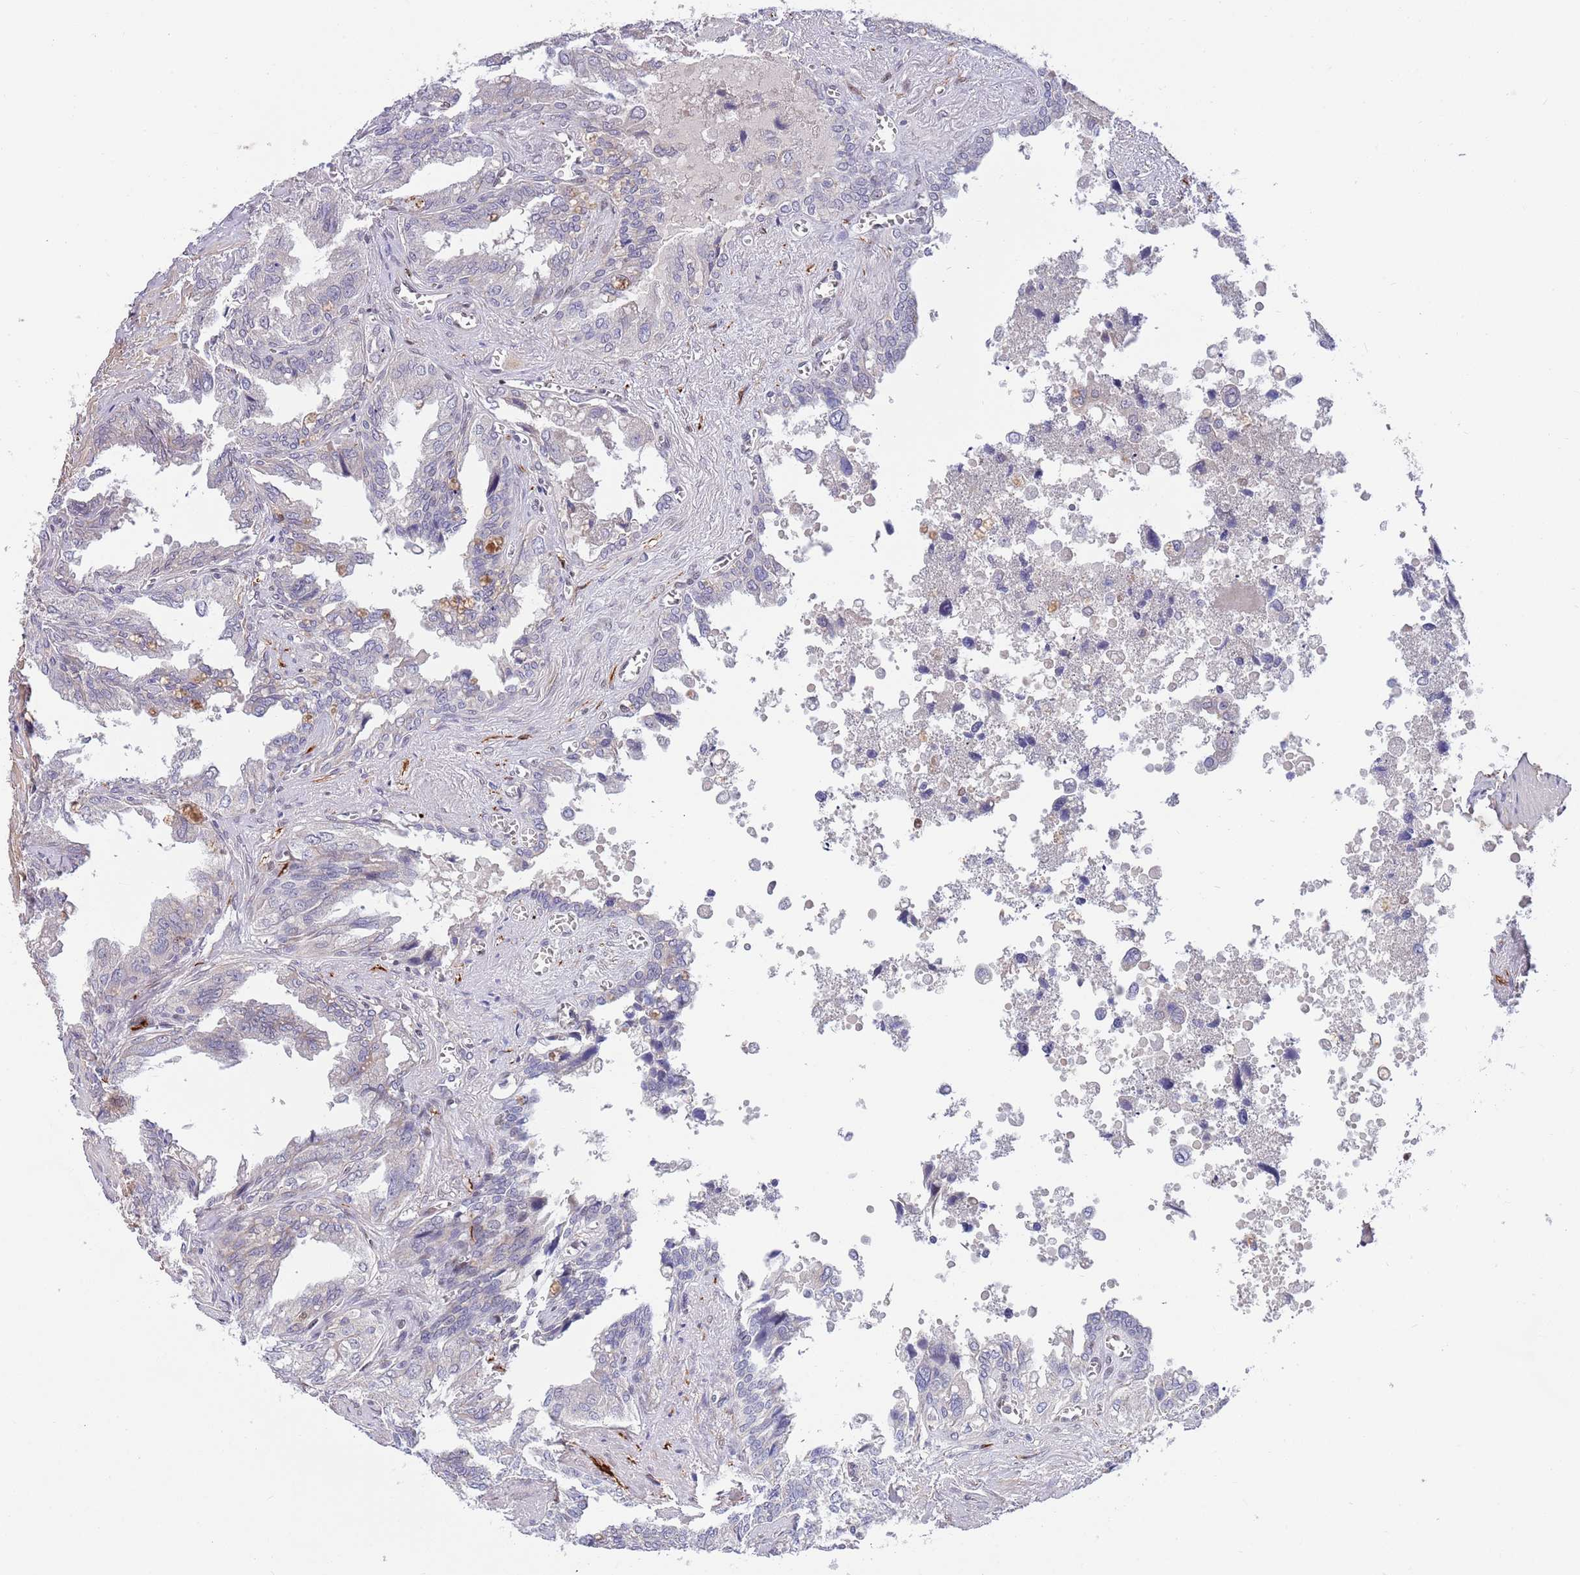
{"staining": {"intensity": "negative", "quantity": "none", "location": "none"}, "tissue": "seminal vesicle", "cell_type": "Glandular cells", "image_type": "normal", "snomed": [{"axis": "morphology", "description": "Normal tissue, NOS"}, {"axis": "topography", "description": "Seminal veicle"}], "caption": "Immunohistochemical staining of benign human seminal vesicle displays no significant expression in glandular cells.", "gene": "NLRP6", "patient": {"sex": "male", "age": 67}}